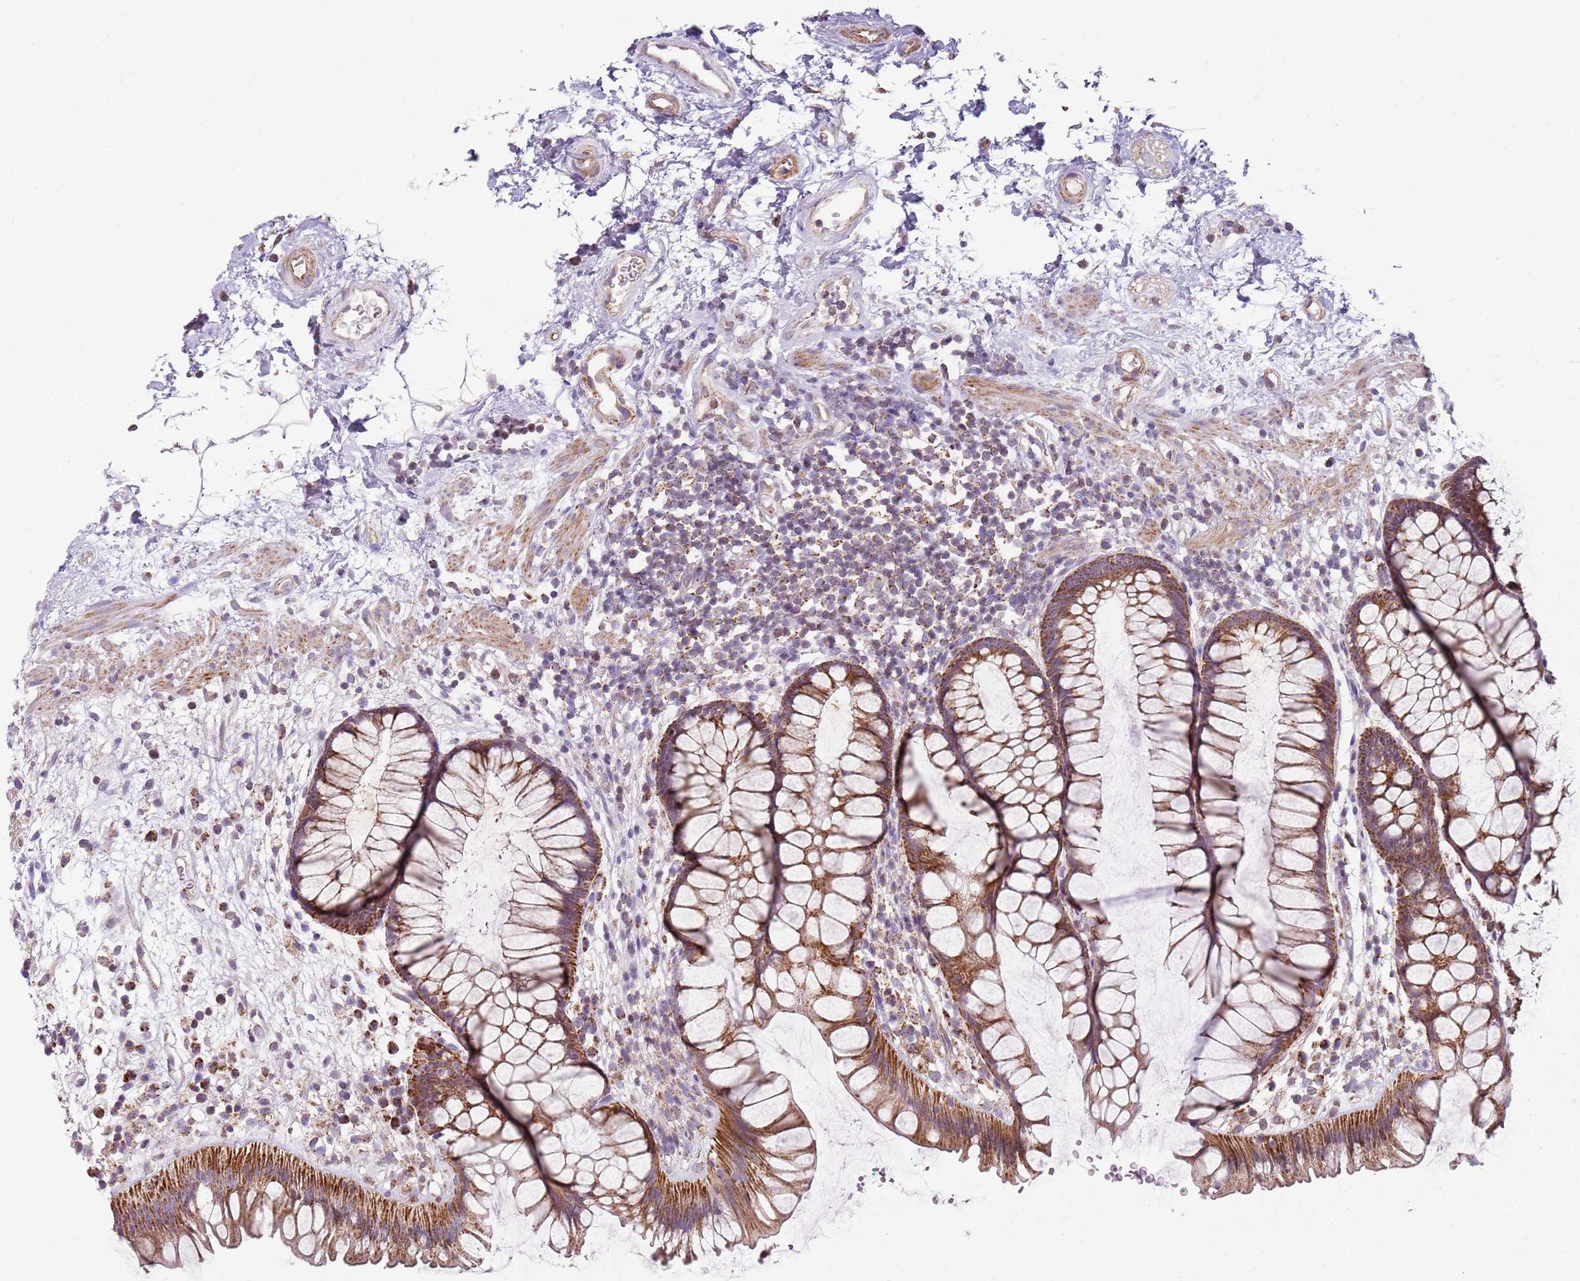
{"staining": {"intensity": "strong", "quantity": ">75%", "location": "cytoplasmic/membranous"}, "tissue": "rectum", "cell_type": "Glandular cells", "image_type": "normal", "snomed": [{"axis": "morphology", "description": "Normal tissue, NOS"}, {"axis": "topography", "description": "Rectum"}], "caption": "Rectum stained for a protein reveals strong cytoplasmic/membranous positivity in glandular cells. (DAB (3,3'-diaminobenzidine) IHC with brightfield microscopy, high magnification).", "gene": "GAS8", "patient": {"sex": "male", "age": 51}}